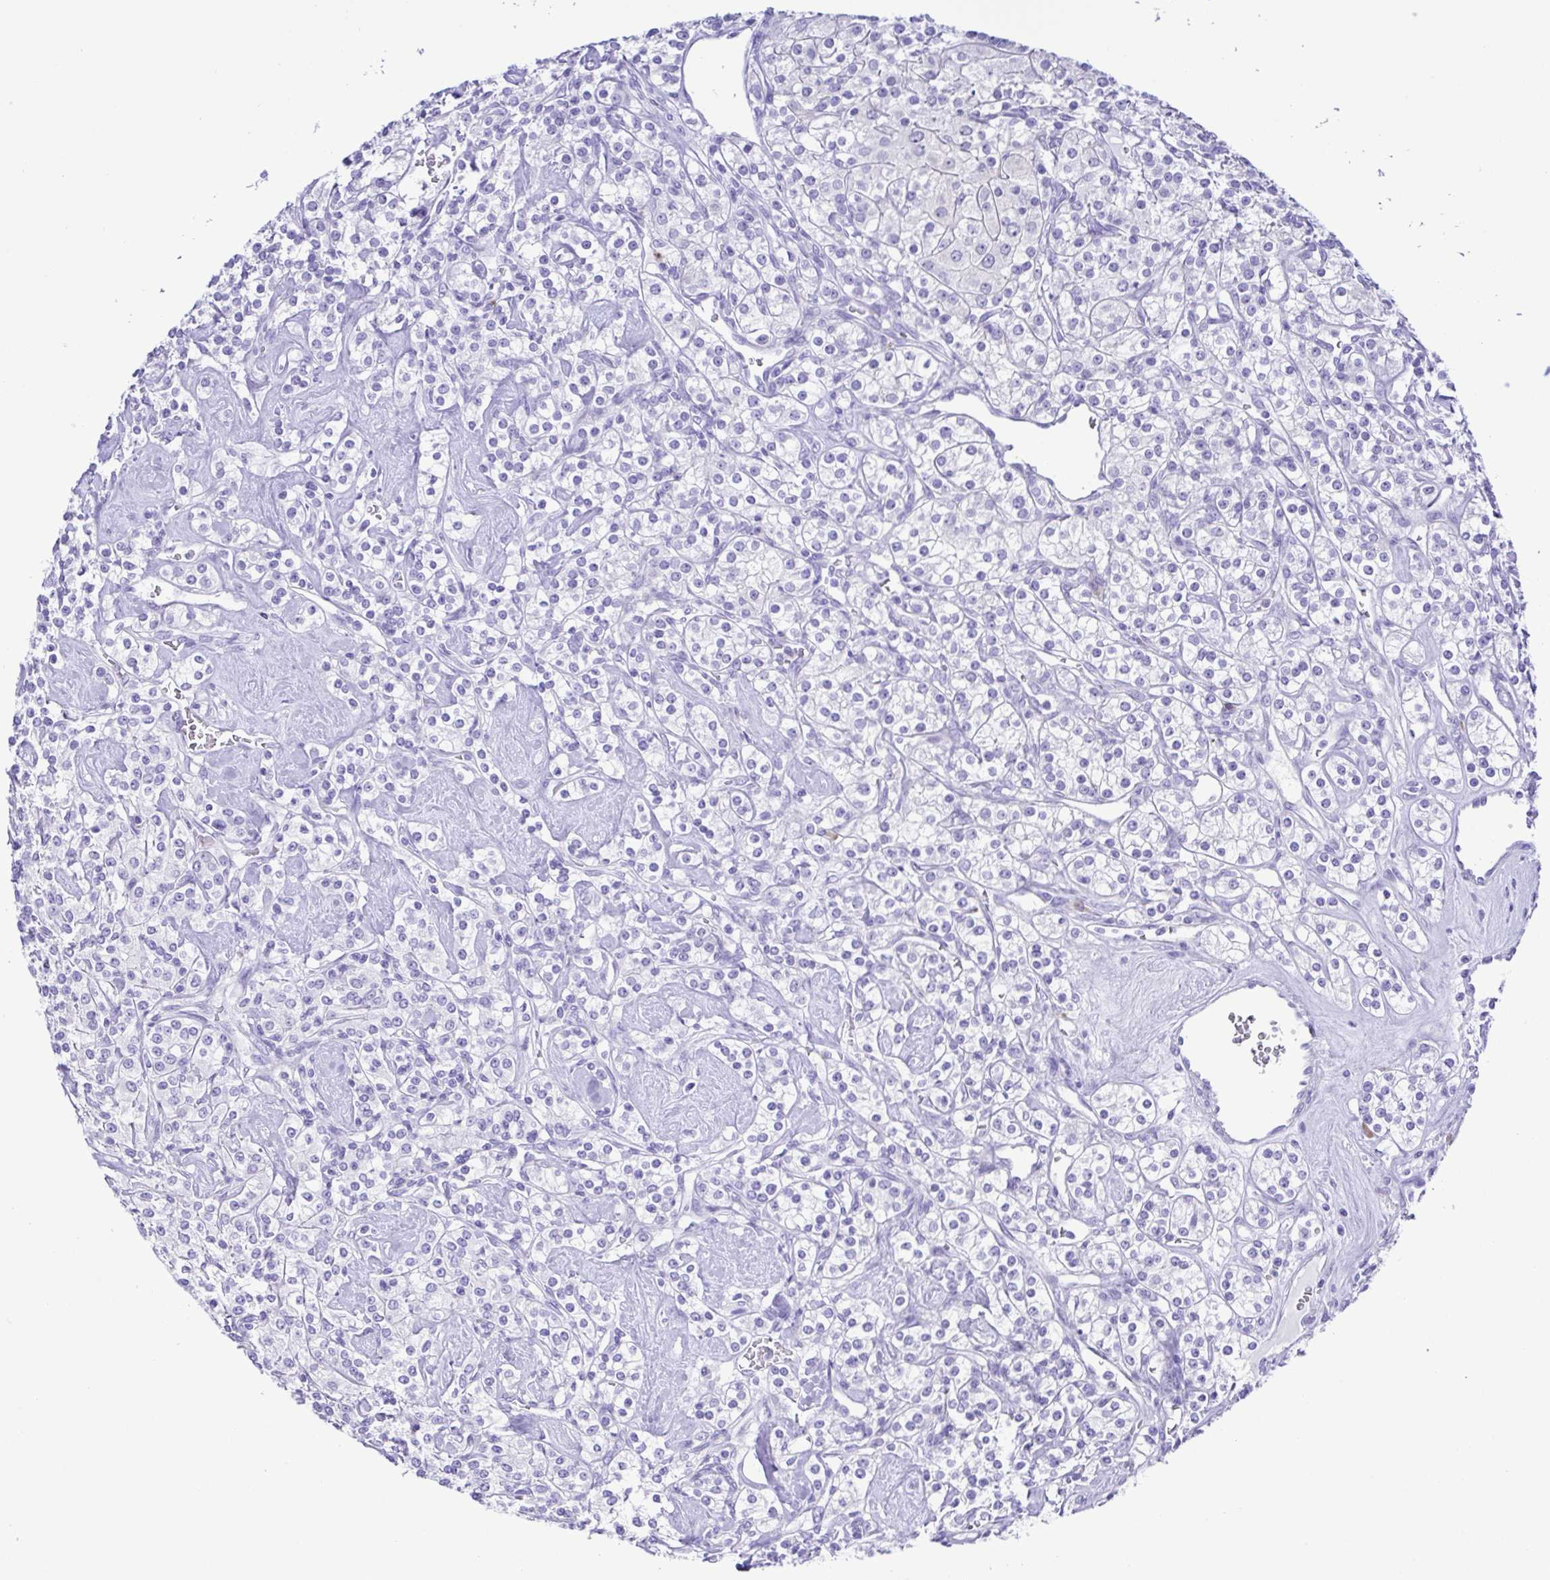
{"staining": {"intensity": "negative", "quantity": "none", "location": "none"}, "tissue": "renal cancer", "cell_type": "Tumor cells", "image_type": "cancer", "snomed": [{"axis": "morphology", "description": "Adenocarcinoma, NOS"}, {"axis": "topography", "description": "Kidney"}], "caption": "Renal cancer (adenocarcinoma) was stained to show a protein in brown. There is no significant expression in tumor cells.", "gene": "GPR17", "patient": {"sex": "male", "age": 77}}